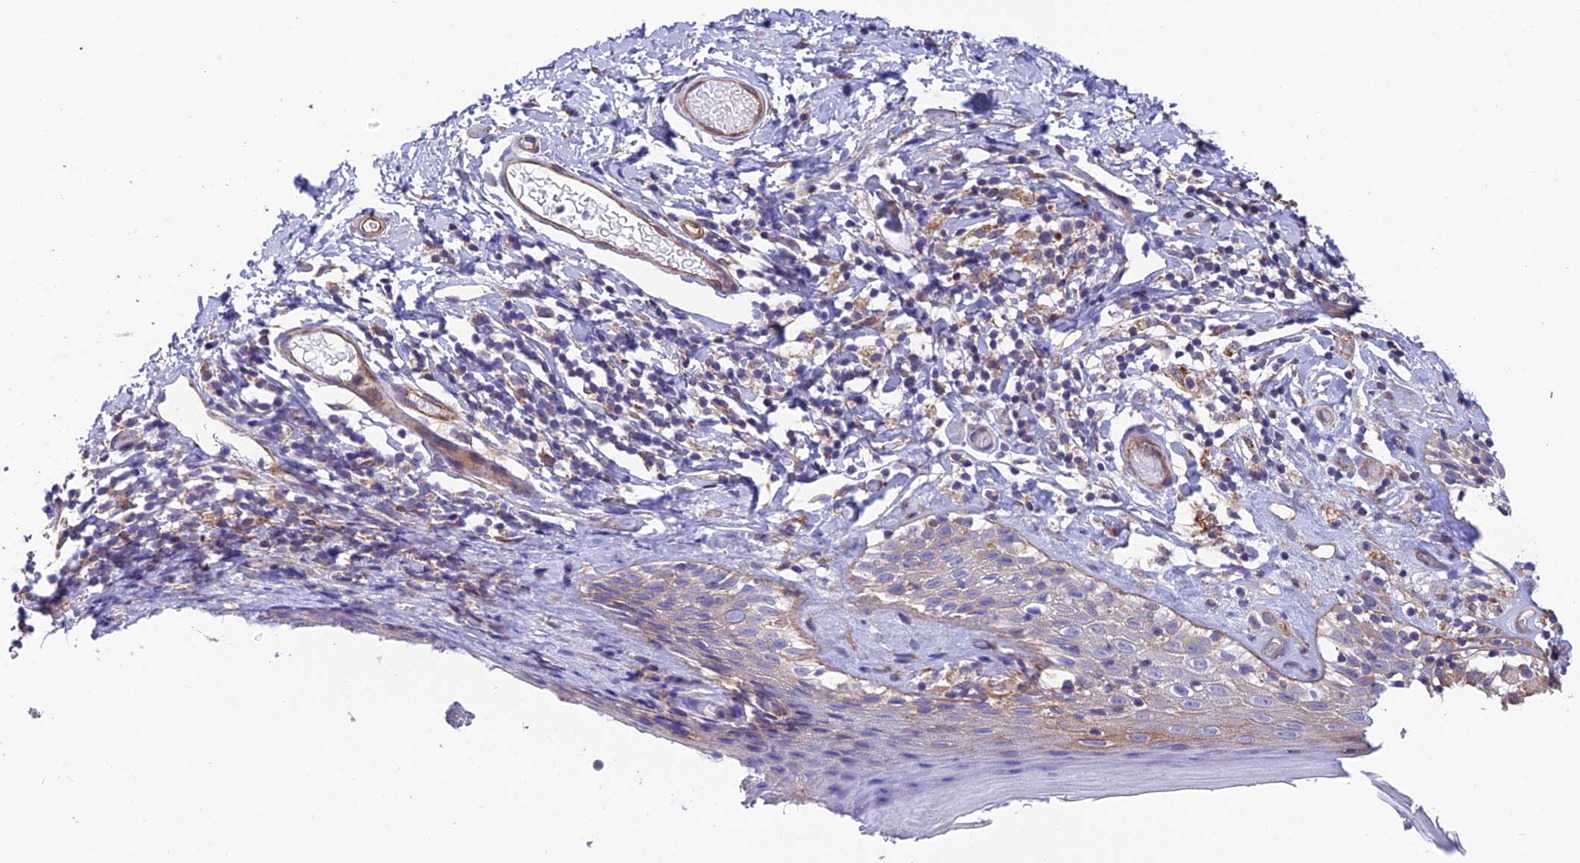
{"staining": {"intensity": "moderate", "quantity": "<25%", "location": "cytoplasmic/membranous"}, "tissue": "skin", "cell_type": "Epidermal cells", "image_type": "normal", "snomed": [{"axis": "morphology", "description": "Normal tissue, NOS"}, {"axis": "topography", "description": "Adipose tissue"}, {"axis": "topography", "description": "Vascular tissue"}, {"axis": "topography", "description": "Vulva"}, {"axis": "topography", "description": "Peripheral nerve tissue"}], "caption": "Immunohistochemical staining of unremarkable human skin shows moderate cytoplasmic/membranous protein positivity in approximately <25% of epidermal cells.", "gene": "QRFP", "patient": {"sex": "female", "age": 86}}